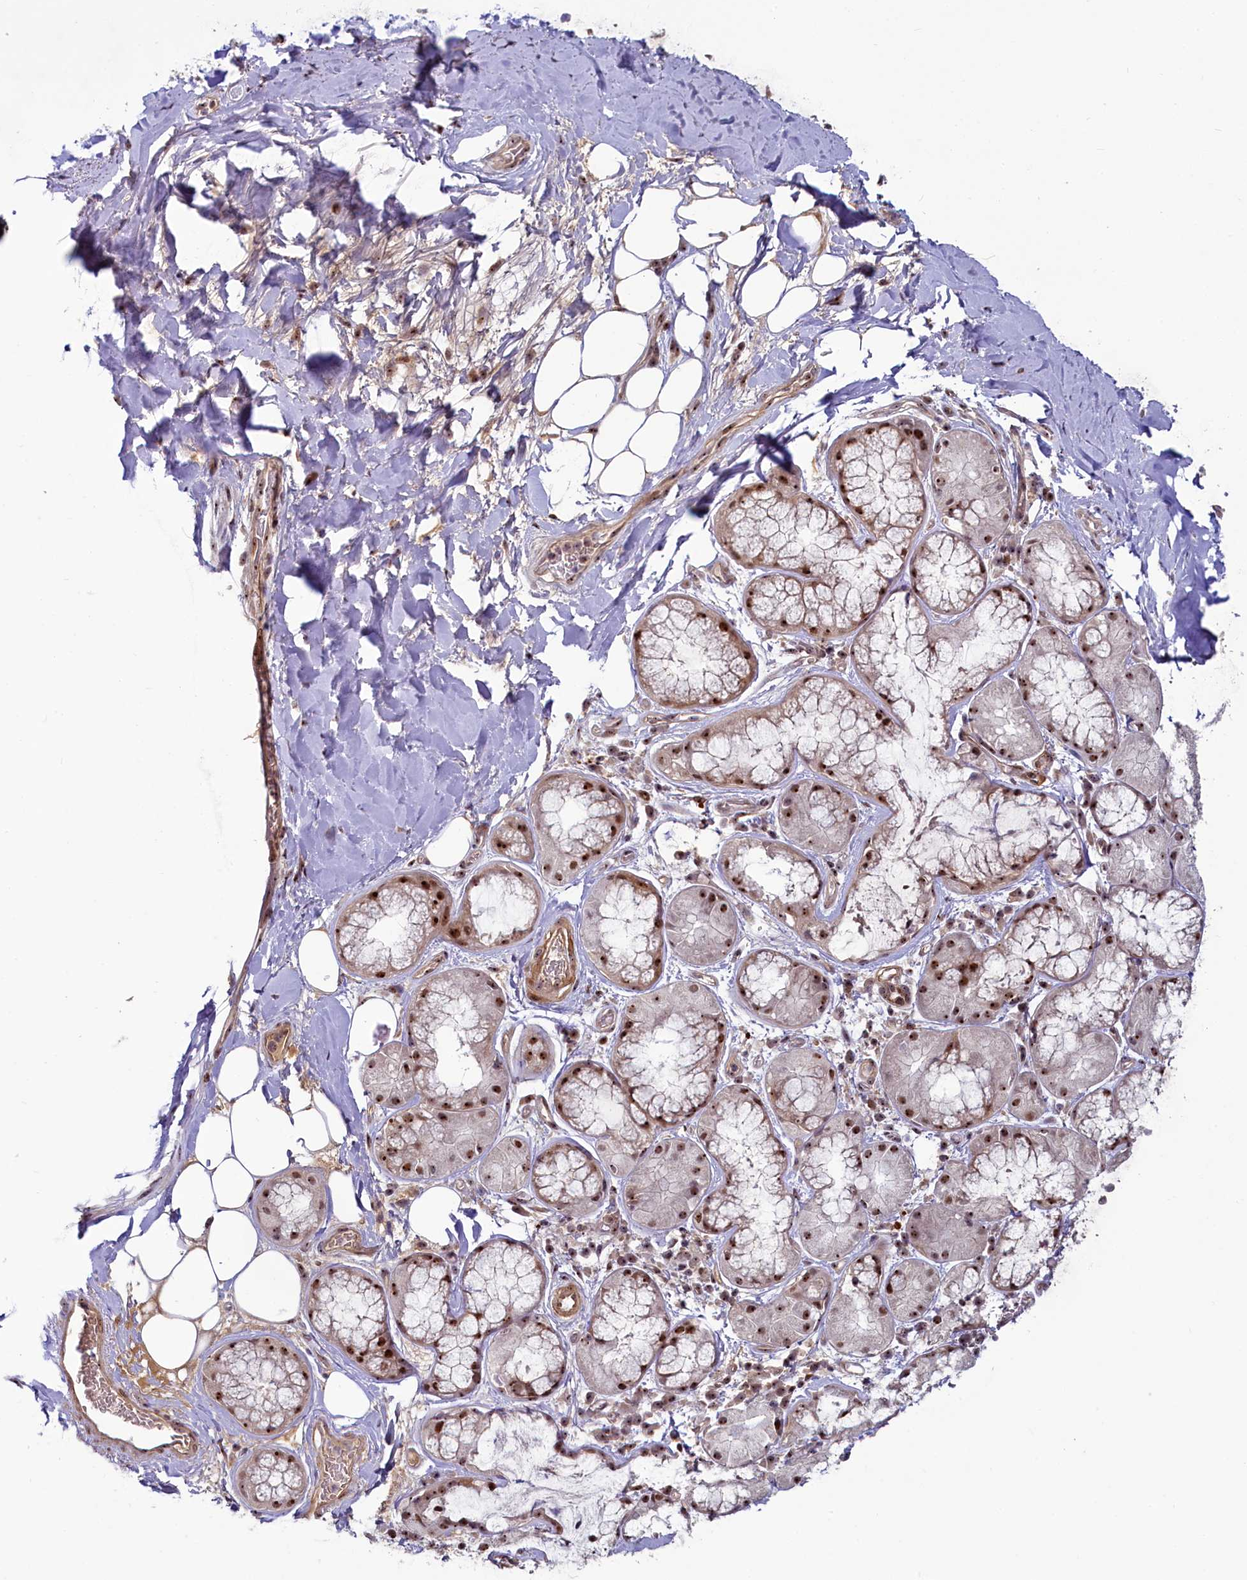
{"staining": {"intensity": "negative", "quantity": "none", "location": "none"}, "tissue": "adipose tissue", "cell_type": "Adipocytes", "image_type": "normal", "snomed": [{"axis": "morphology", "description": "Normal tissue, NOS"}, {"axis": "topography", "description": "Lymph node"}, {"axis": "topography", "description": "Cartilage tissue"}, {"axis": "topography", "description": "Bronchus"}], "caption": "An IHC micrograph of normal adipose tissue is shown. There is no staining in adipocytes of adipose tissue.", "gene": "TCOF1", "patient": {"sex": "male", "age": 63}}